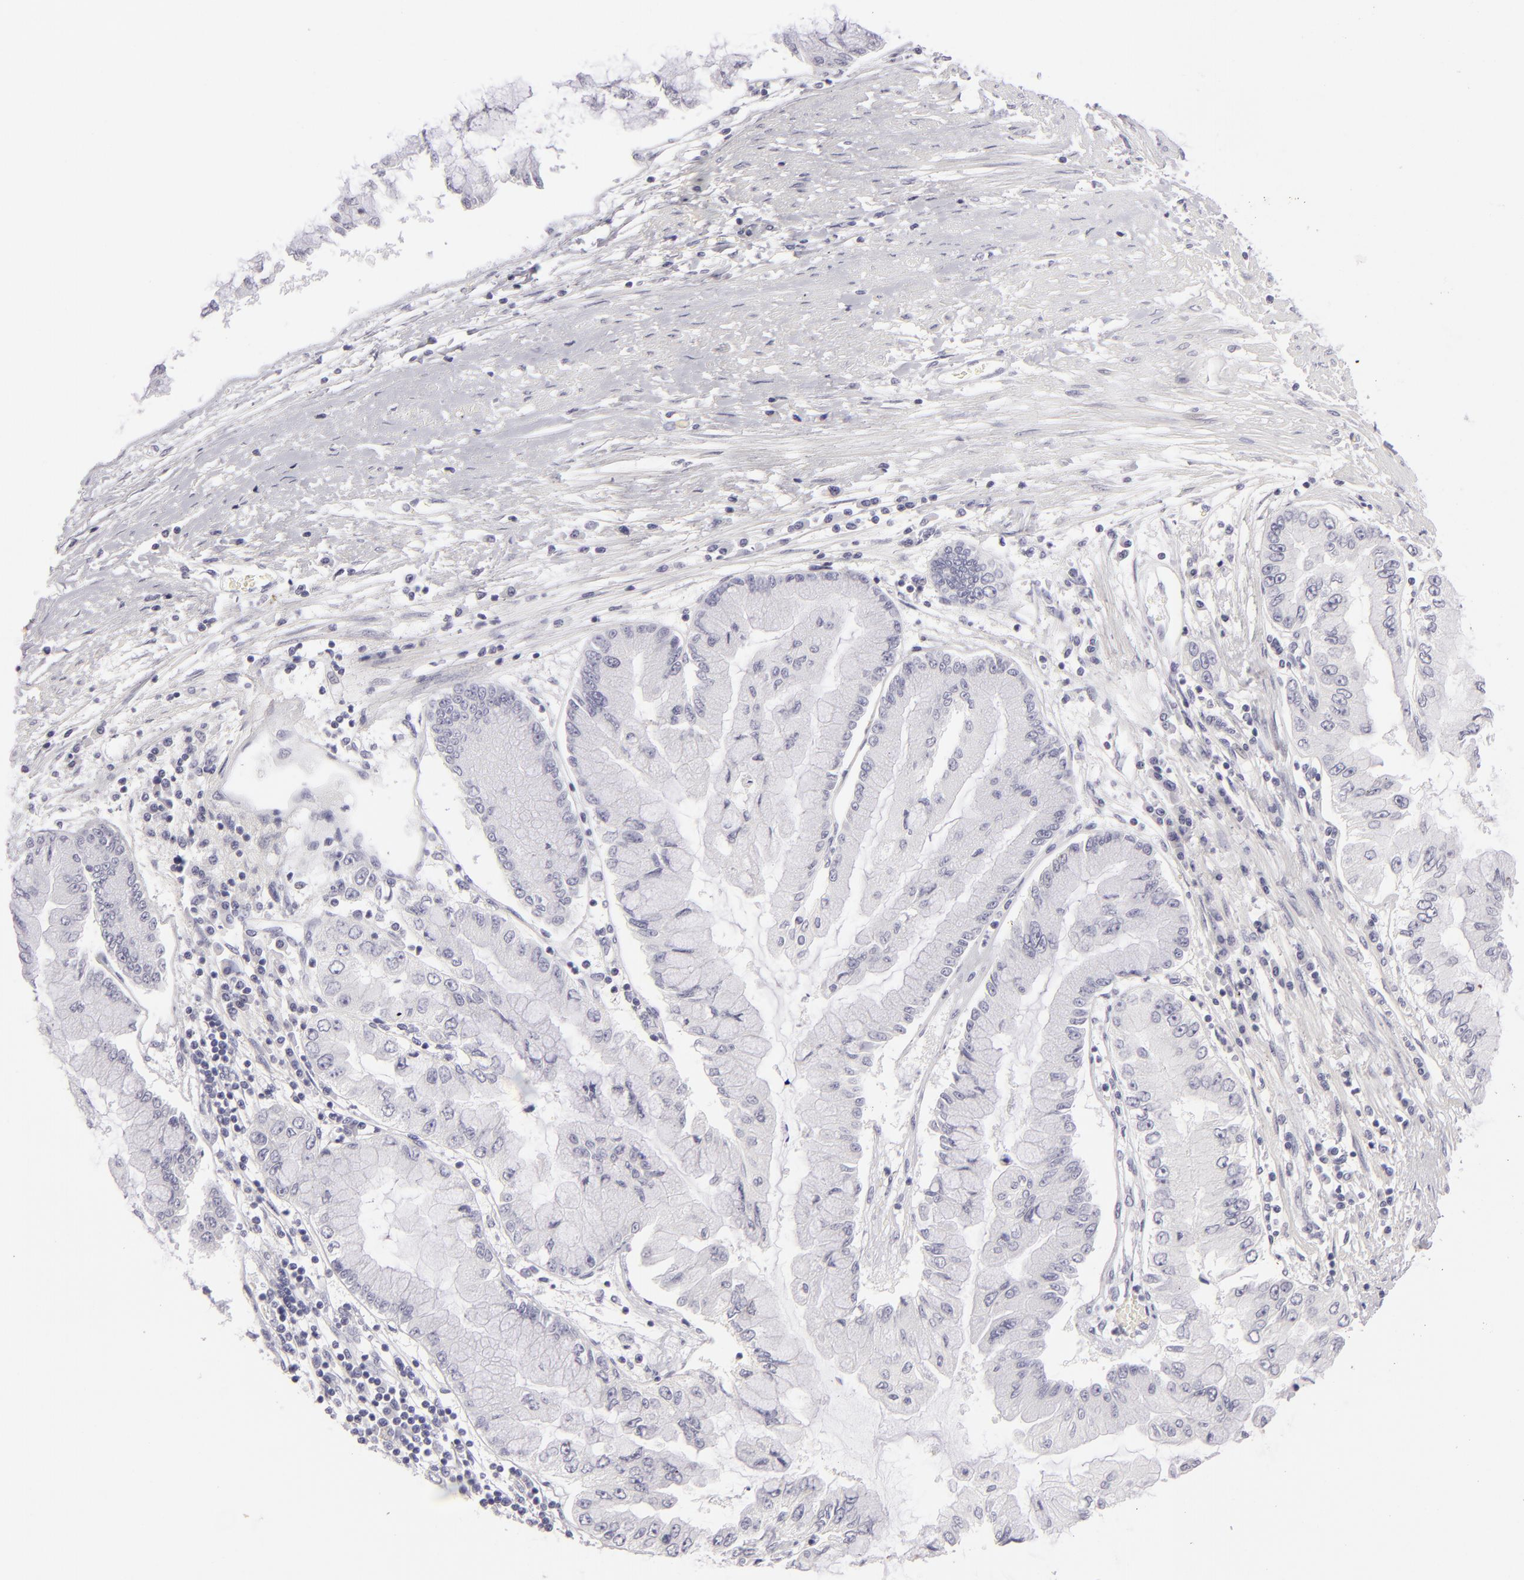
{"staining": {"intensity": "negative", "quantity": "none", "location": "none"}, "tissue": "liver cancer", "cell_type": "Tumor cells", "image_type": "cancer", "snomed": [{"axis": "morphology", "description": "Cholangiocarcinoma"}, {"axis": "topography", "description": "Liver"}], "caption": "IHC micrograph of neoplastic tissue: human liver cholangiocarcinoma stained with DAB (3,3'-diaminobenzidine) demonstrates no significant protein positivity in tumor cells. (Stains: DAB (3,3'-diaminobenzidine) immunohistochemistry (IHC) with hematoxylin counter stain, Microscopy: brightfield microscopy at high magnification).", "gene": "TNNC1", "patient": {"sex": "female", "age": 79}}